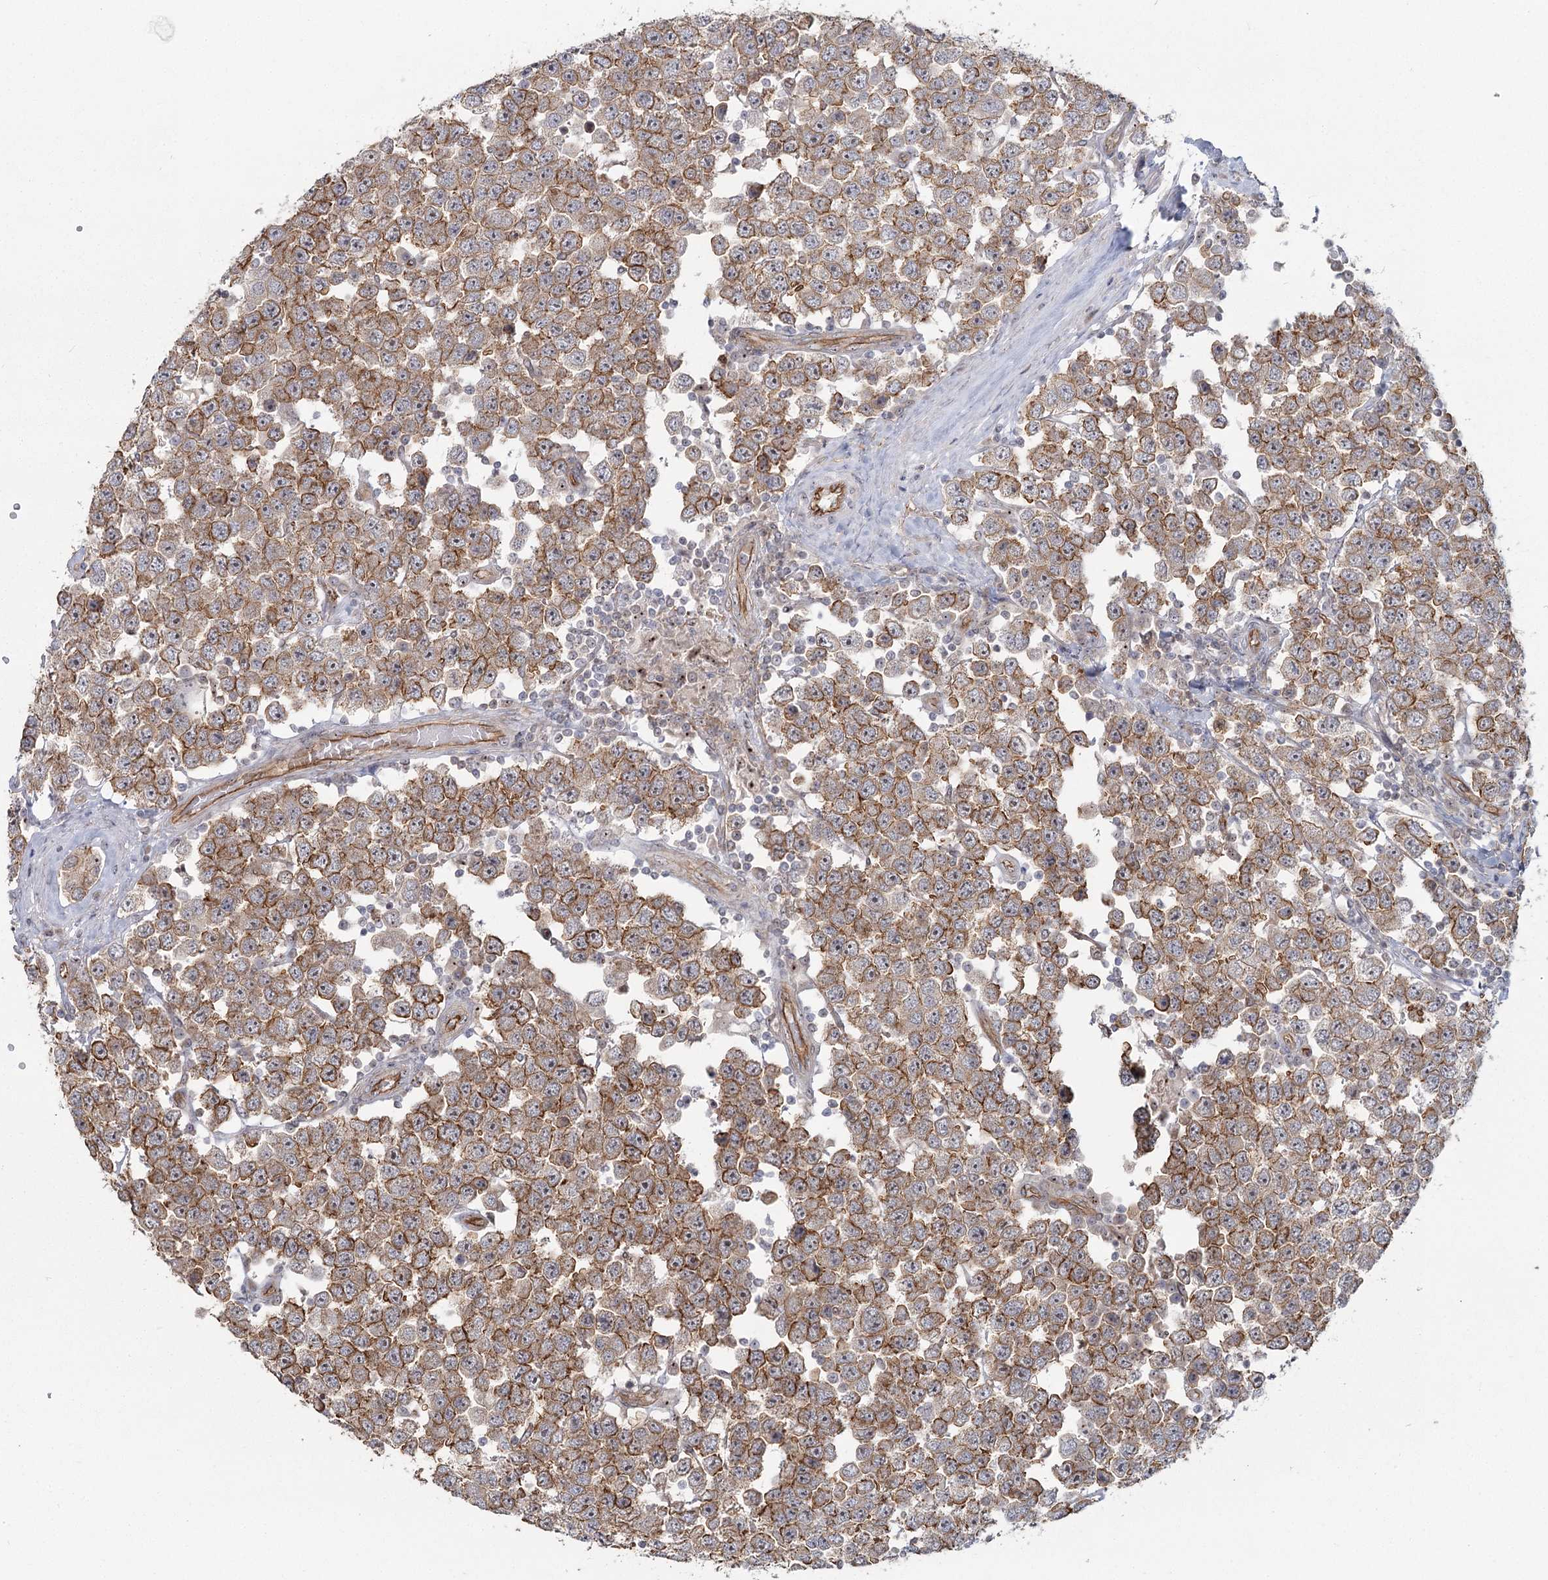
{"staining": {"intensity": "moderate", "quantity": ">75%", "location": "cytoplasmic/membranous"}, "tissue": "testis cancer", "cell_type": "Tumor cells", "image_type": "cancer", "snomed": [{"axis": "morphology", "description": "Seminoma, NOS"}, {"axis": "topography", "description": "Testis"}], "caption": "The image exhibits staining of testis cancer, revealing moderate cytoplasmic/membranous protein expression (brown color) within tumor cells.", "gene": "RPP14", "patient": {"sex": "male", "age": 28}}